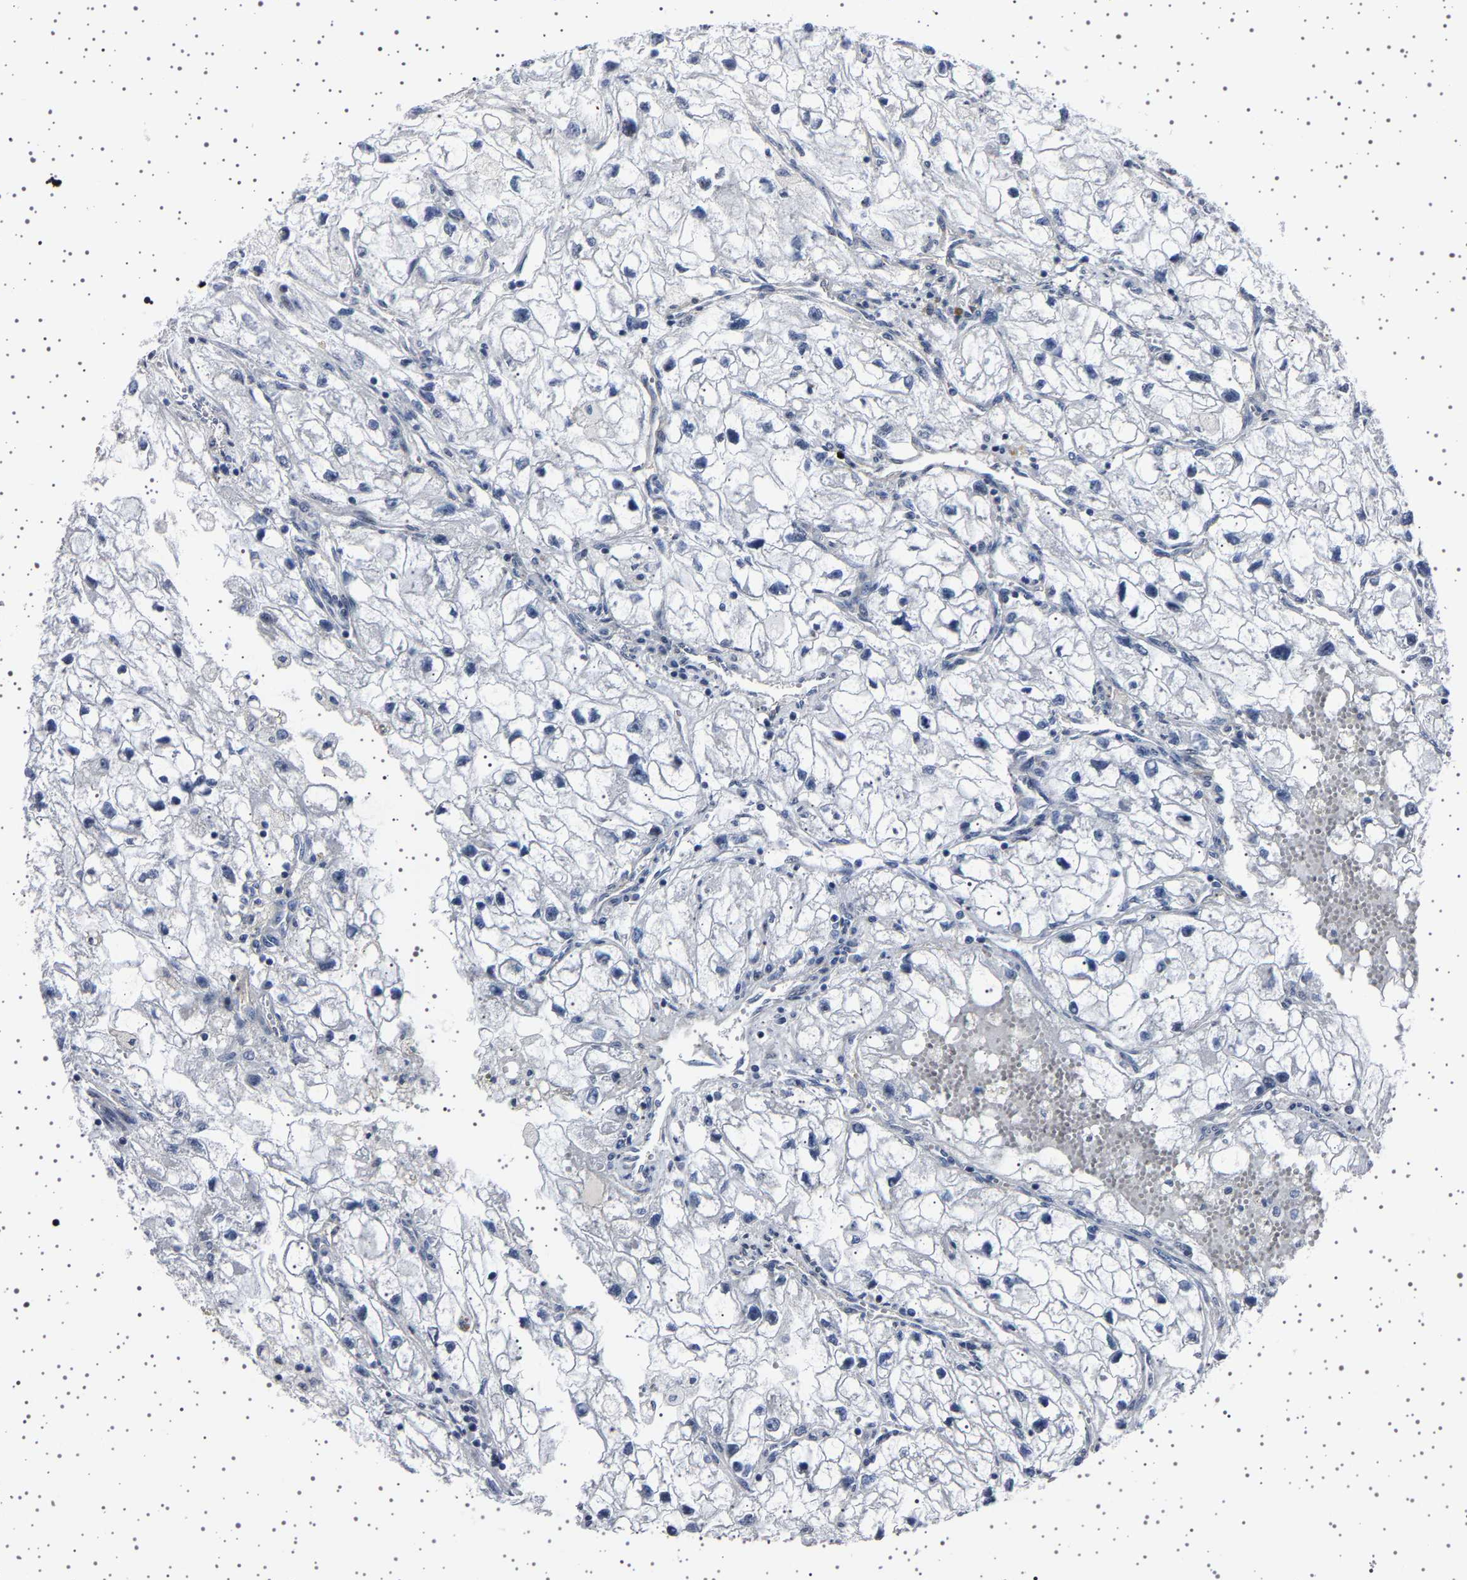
{"staining": {"intensity": "negative", "quantity": "none", "location": "none"}, "tissue": "renal cancer", "cell_type": "Tumor cells", "image_type": "cancer", "snomed": [{"axis": "morphology", "description": "Adenocarcinoma, NOS"}, {"axis": "topography", "description": "Kidney"}], "caption": "This is an IHC micrograph of renal cancer. There is no expression in tumor cells.", "gene": "PAK5", "patient": {"sex": "female", "age": 70}}